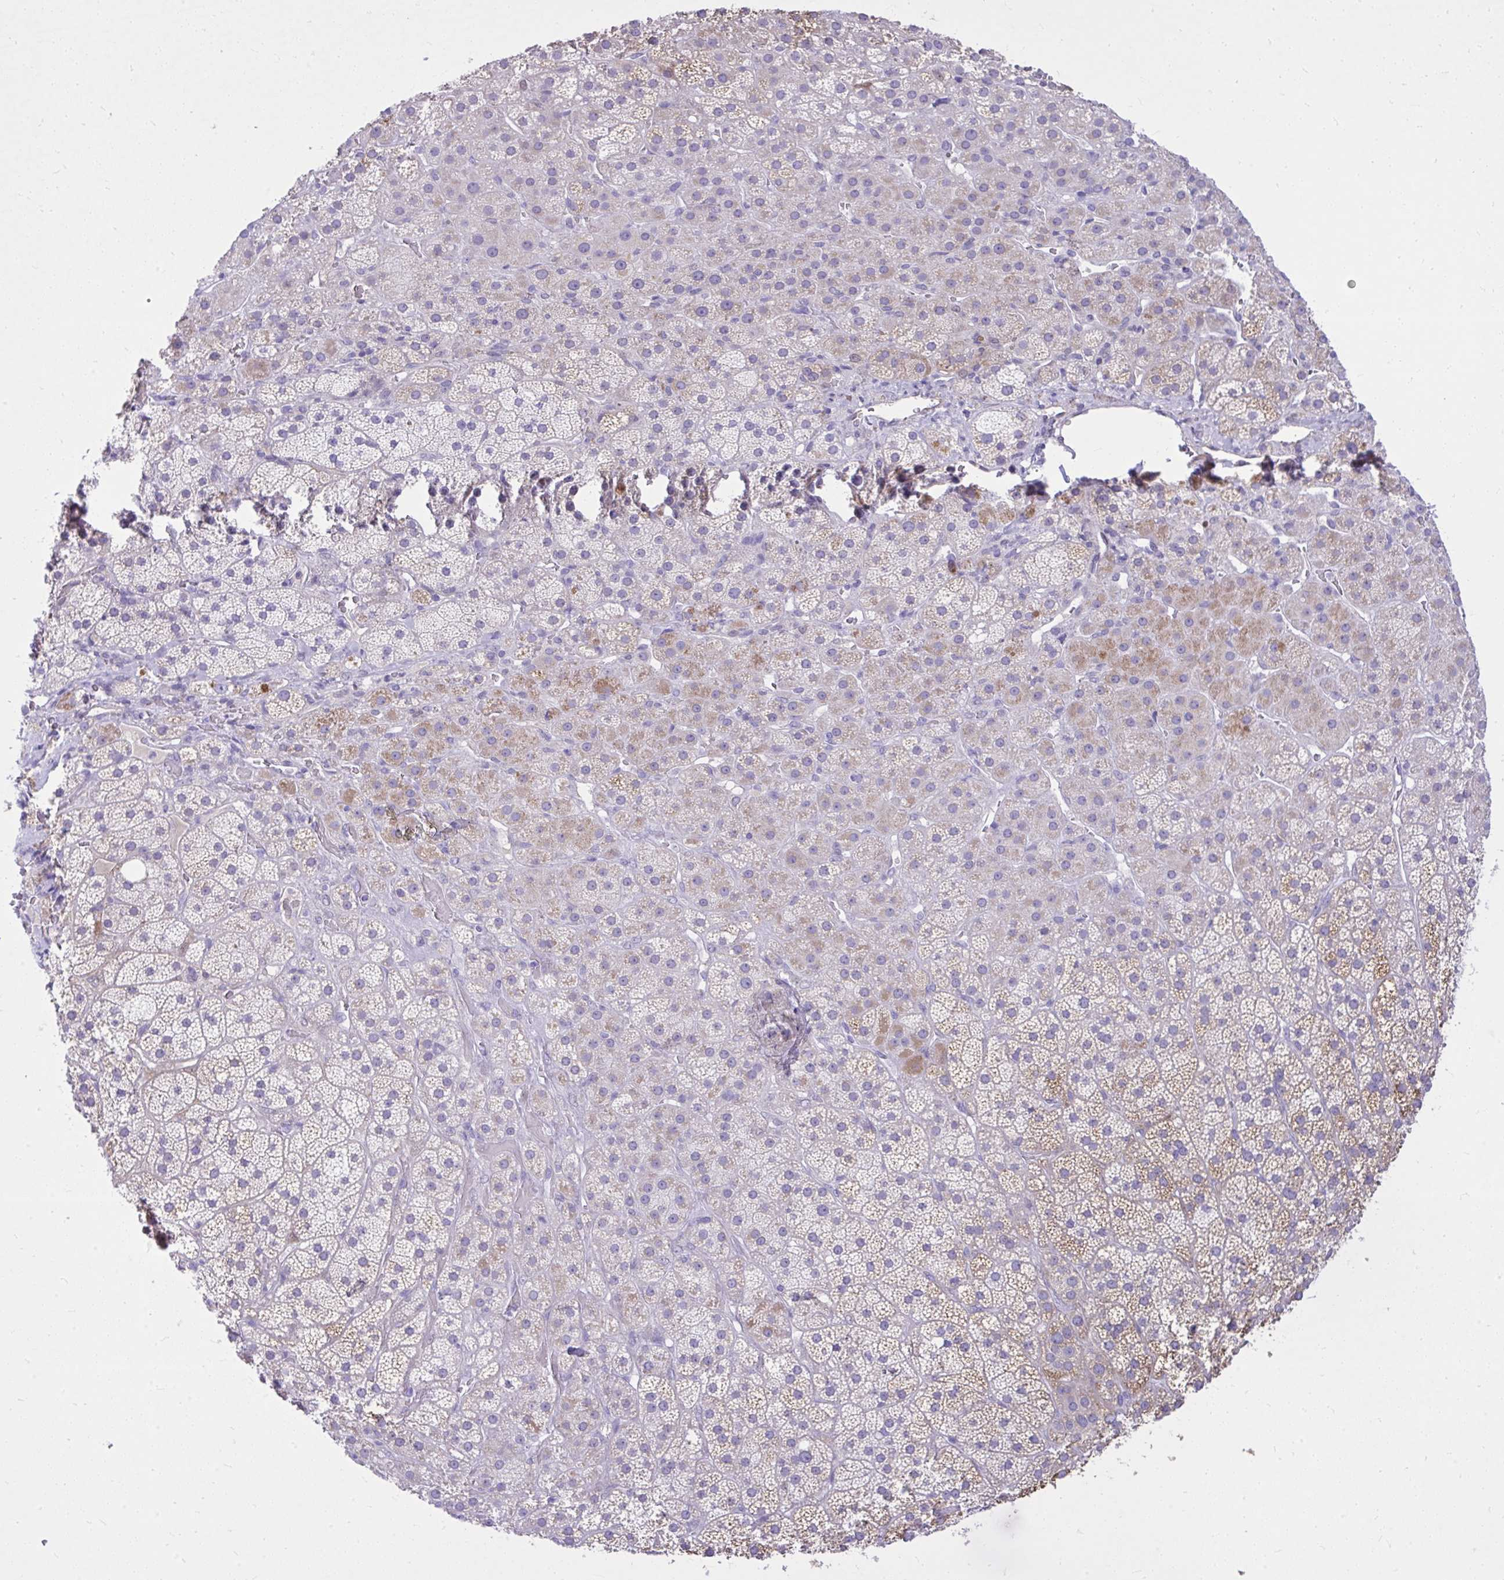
{"staining": {"intensity": "moderate", "quantity": "<25%", "location": "cytoplasmic/membranous"}, "tissue": "adrenal gland", "cell_type": "Glandular cells", "image_type": "normal", "snomed": [{"axis": "morphology", "description": "Normal tissue, NOS"}, {"axis": "topography", "description": "Adrenal gland"}], "caption": "Immunohistochemical staining of benign adrenal gland reveals low levels of moderate cytoplasmic/membranous positivity in about <25% of glandular cells. Ihc stains the protein in brown and the nuclei are stained blue.", "gene": "NNMT", "patient": {"sex": "male", "age": 57}}